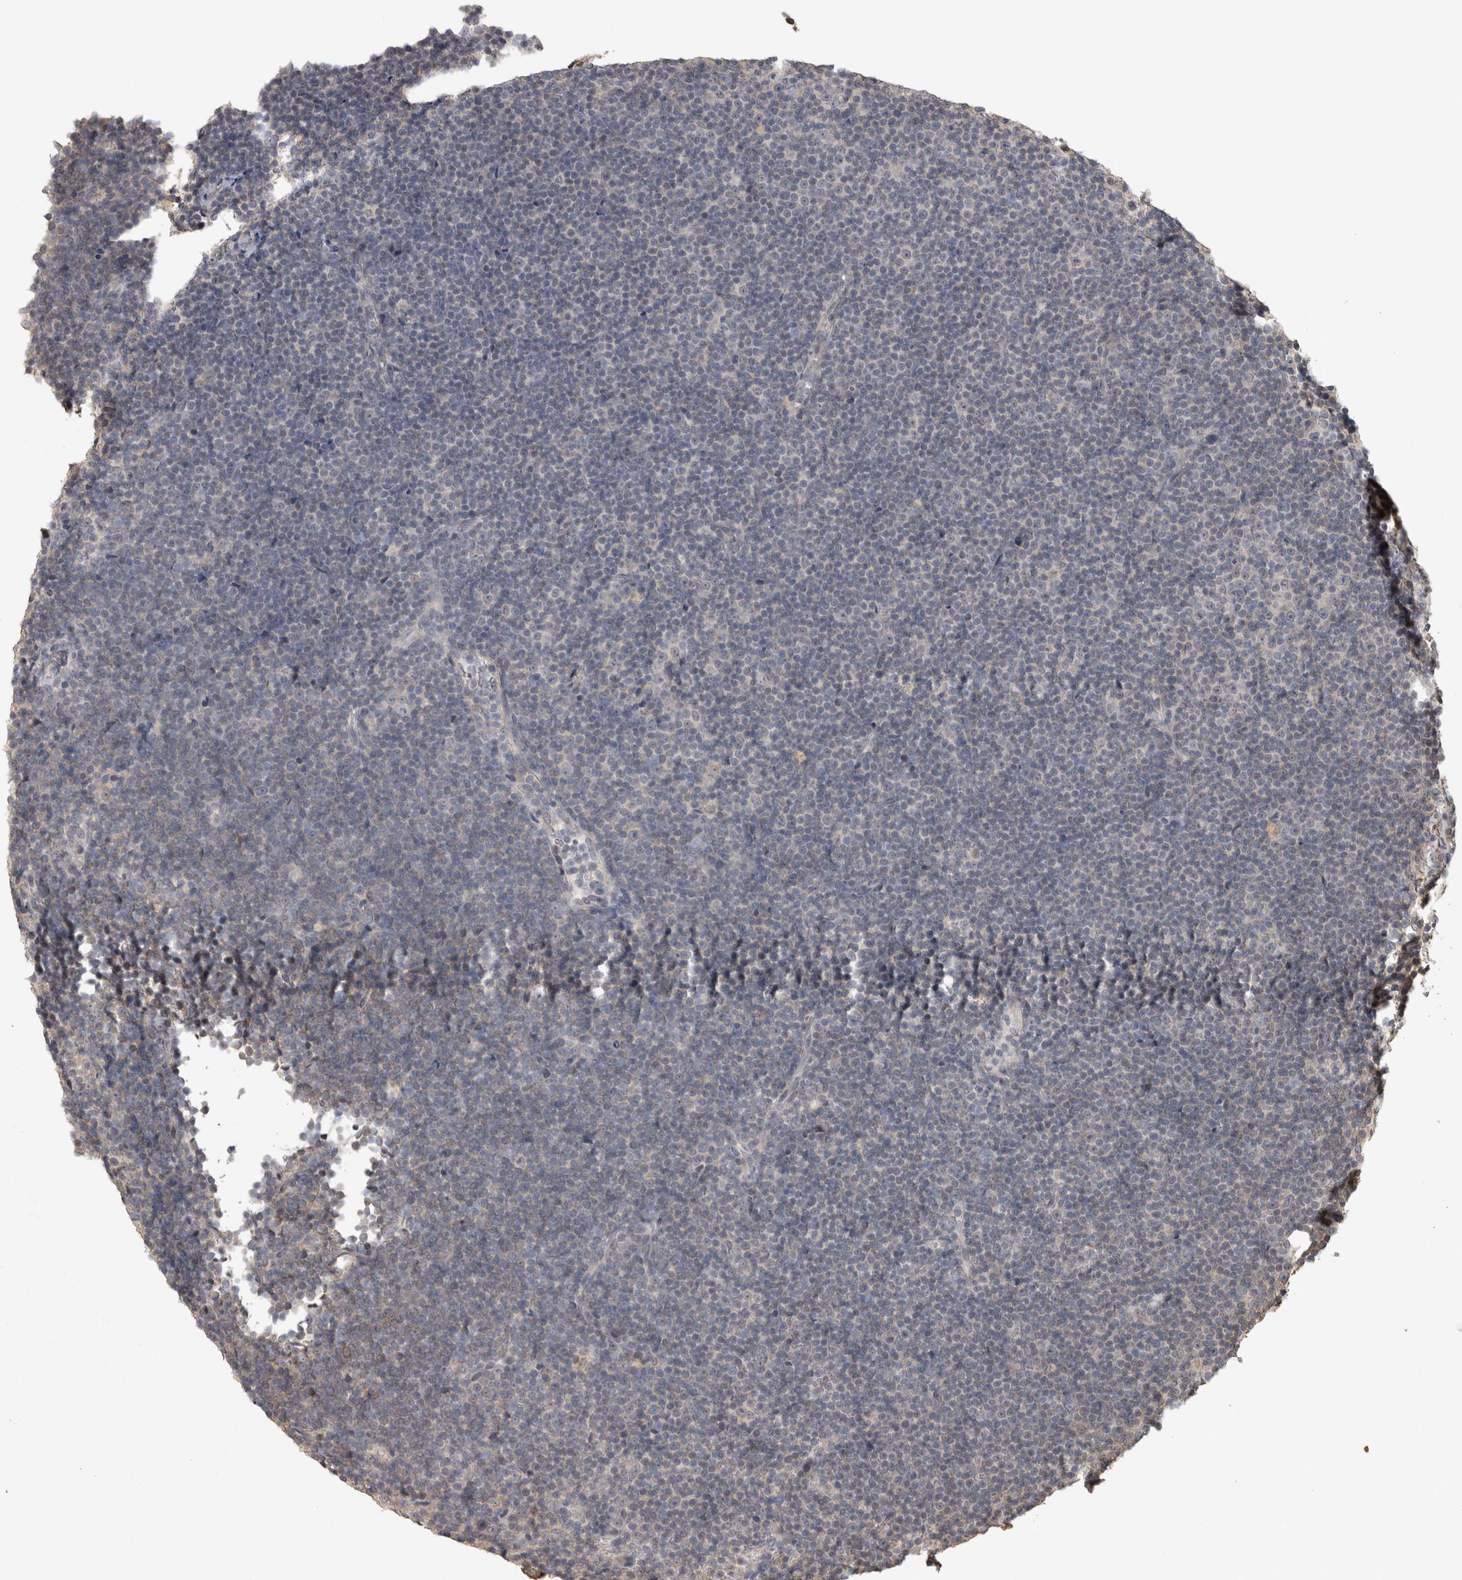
{"staining": {"intensity": "negative", "quantity": "none", "location": "none"}, "tissue": "lymphoma", "cell_type": "Tumor cells", "image_type": "cancer", "snomed": [{"axis": "morphology", "description": "Malignant lymphoma, non-Hodgkin's type, Low grade"}, {"axis": "topography", "description": "Lymph node"}], "caption": "The immunohistochemistry (IHC) photomicrograph has no significant staining in tumor cells of lymphoma tissue.", "gene": "RAB29", "patient": {"sex": "female", "age": 67}}